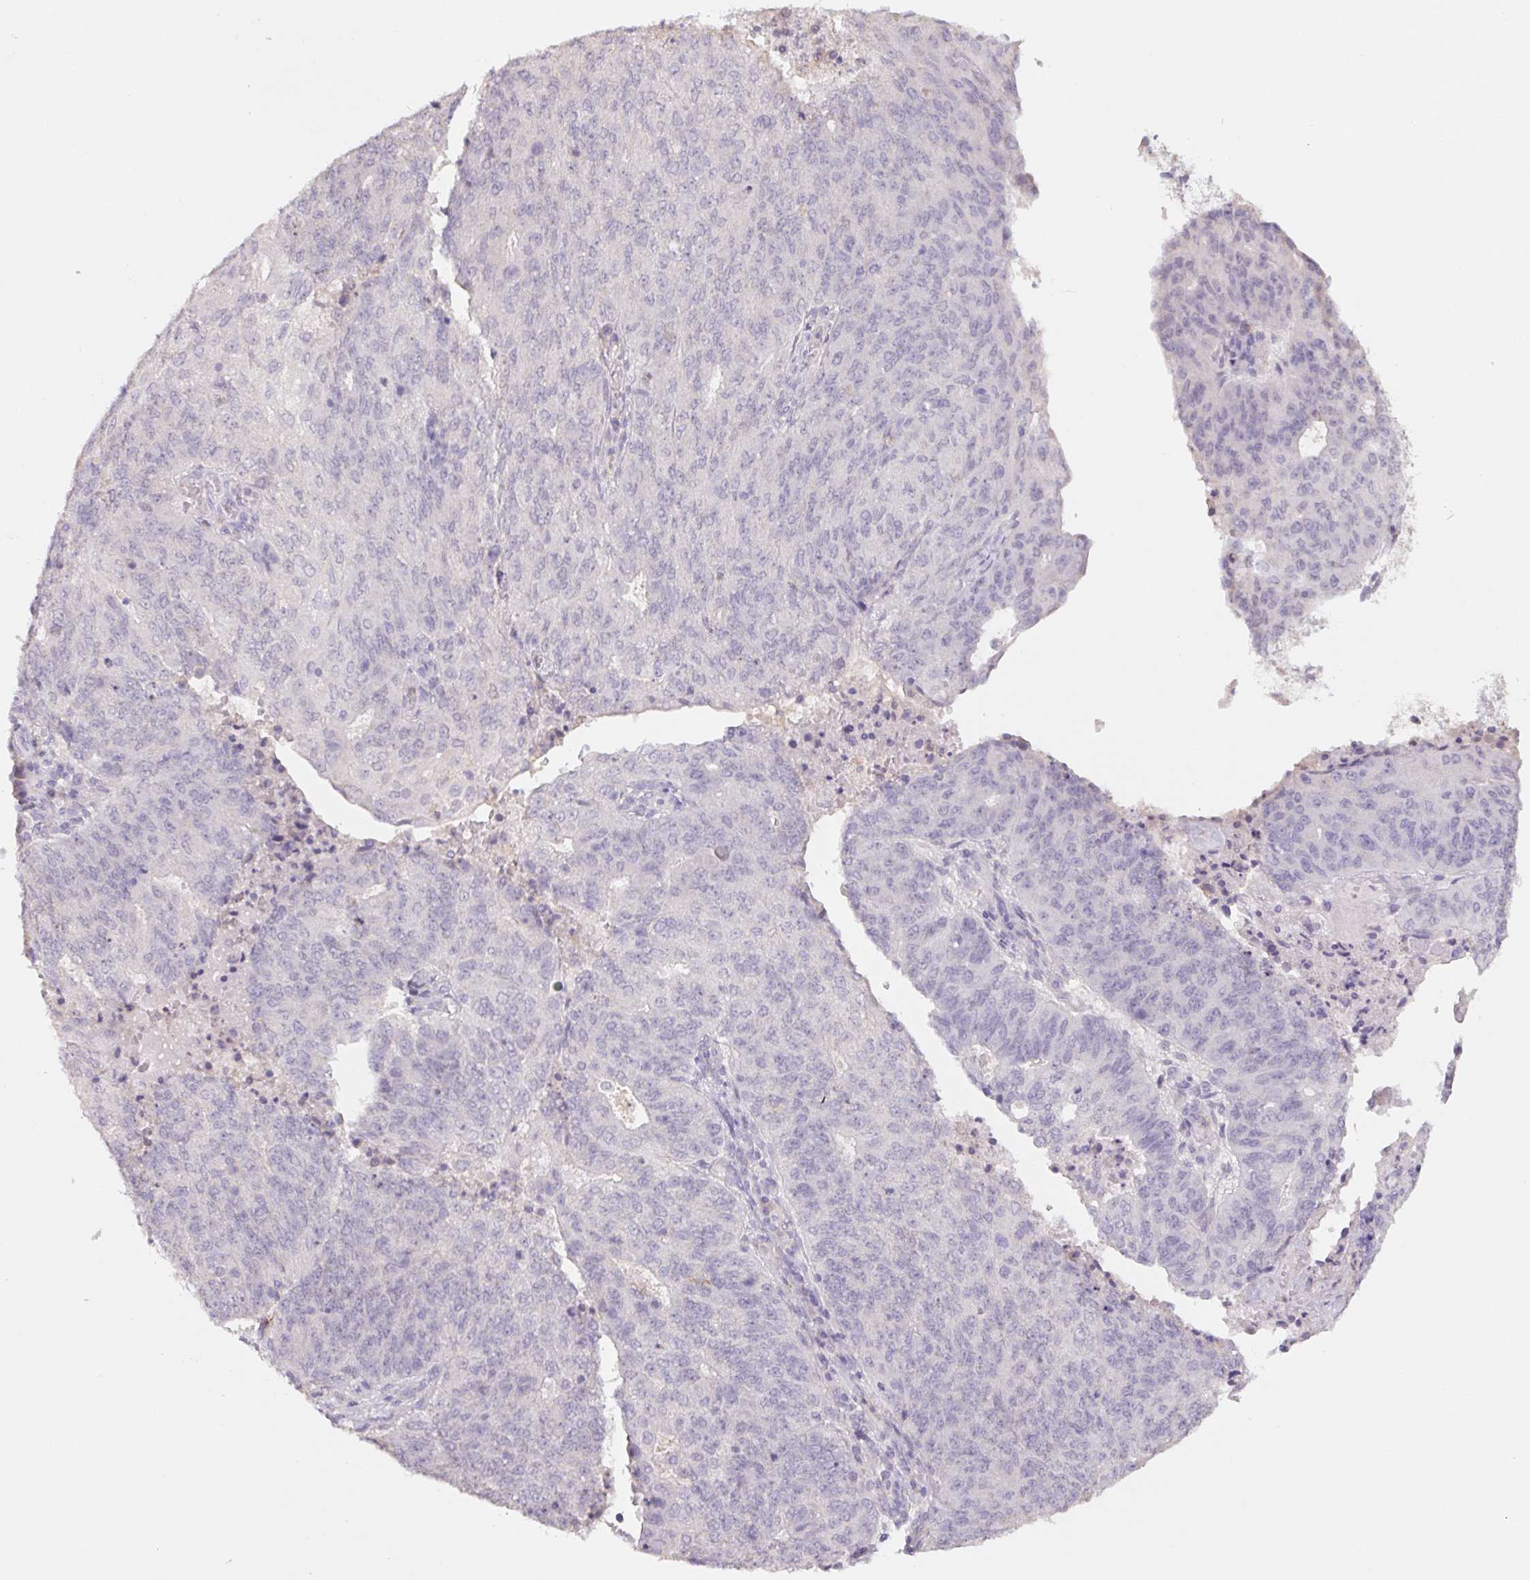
{"staining": {"intensity": "negative", "quantity": "none", "location": "none"}, "tissue": "endometrial cancer", "cell_type": "Tumor cells", "image_type": "cancer", "snomed": [{"axis": "morphology", "description": "Adenocarcinoma, NOS"}, {"axis": "topography", "description": "Endometrium"}], "caption": "This is an IHC image of endometrial adenocarcinoma. There is no positivity in tumor cells.", "gene": "PNMA8B", "patient": {"sex": "female", "age": 82}}